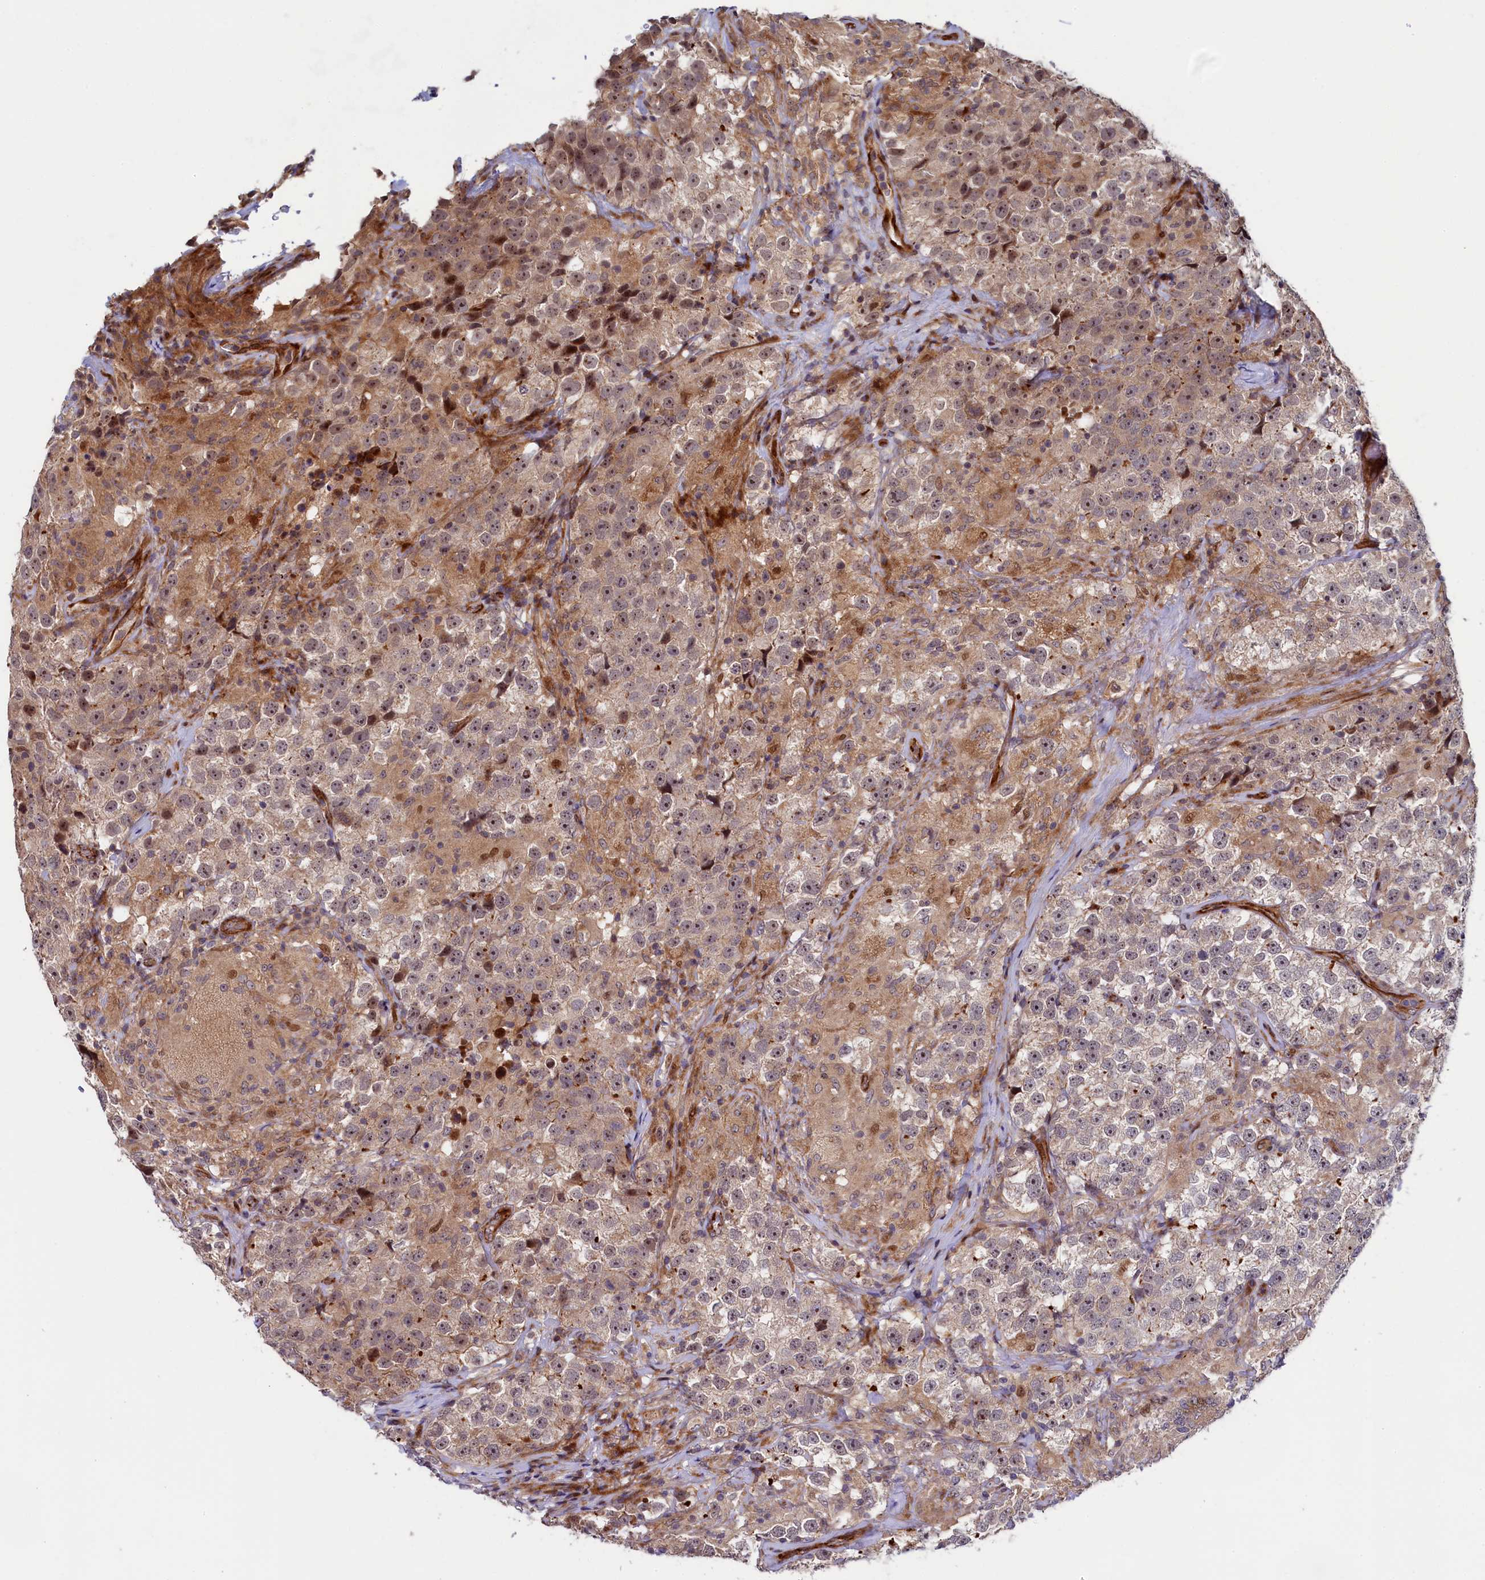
{"staining": {"intensity": "moderate", "quantity": ">75%", "location": "cytoplasmic/membranous,nuclear"}, "tissue": "testis cancer", "cell_type": "Tumor cells", "image_type": "cancer", "snomed": [{"axis": "morphology", "description": "Seminoma, NOS"}, {"axis": "topography", "description": "Testis"}], "caption": "Immunohistochemical staining of human testis cancer reveals medium levels of moderate cytoplasmic/membranous and nuclear protein expression in approximately >75% of tumor cells.", "gene": "PIK3C3", "patient": {"sex": "male", "age": 46}}